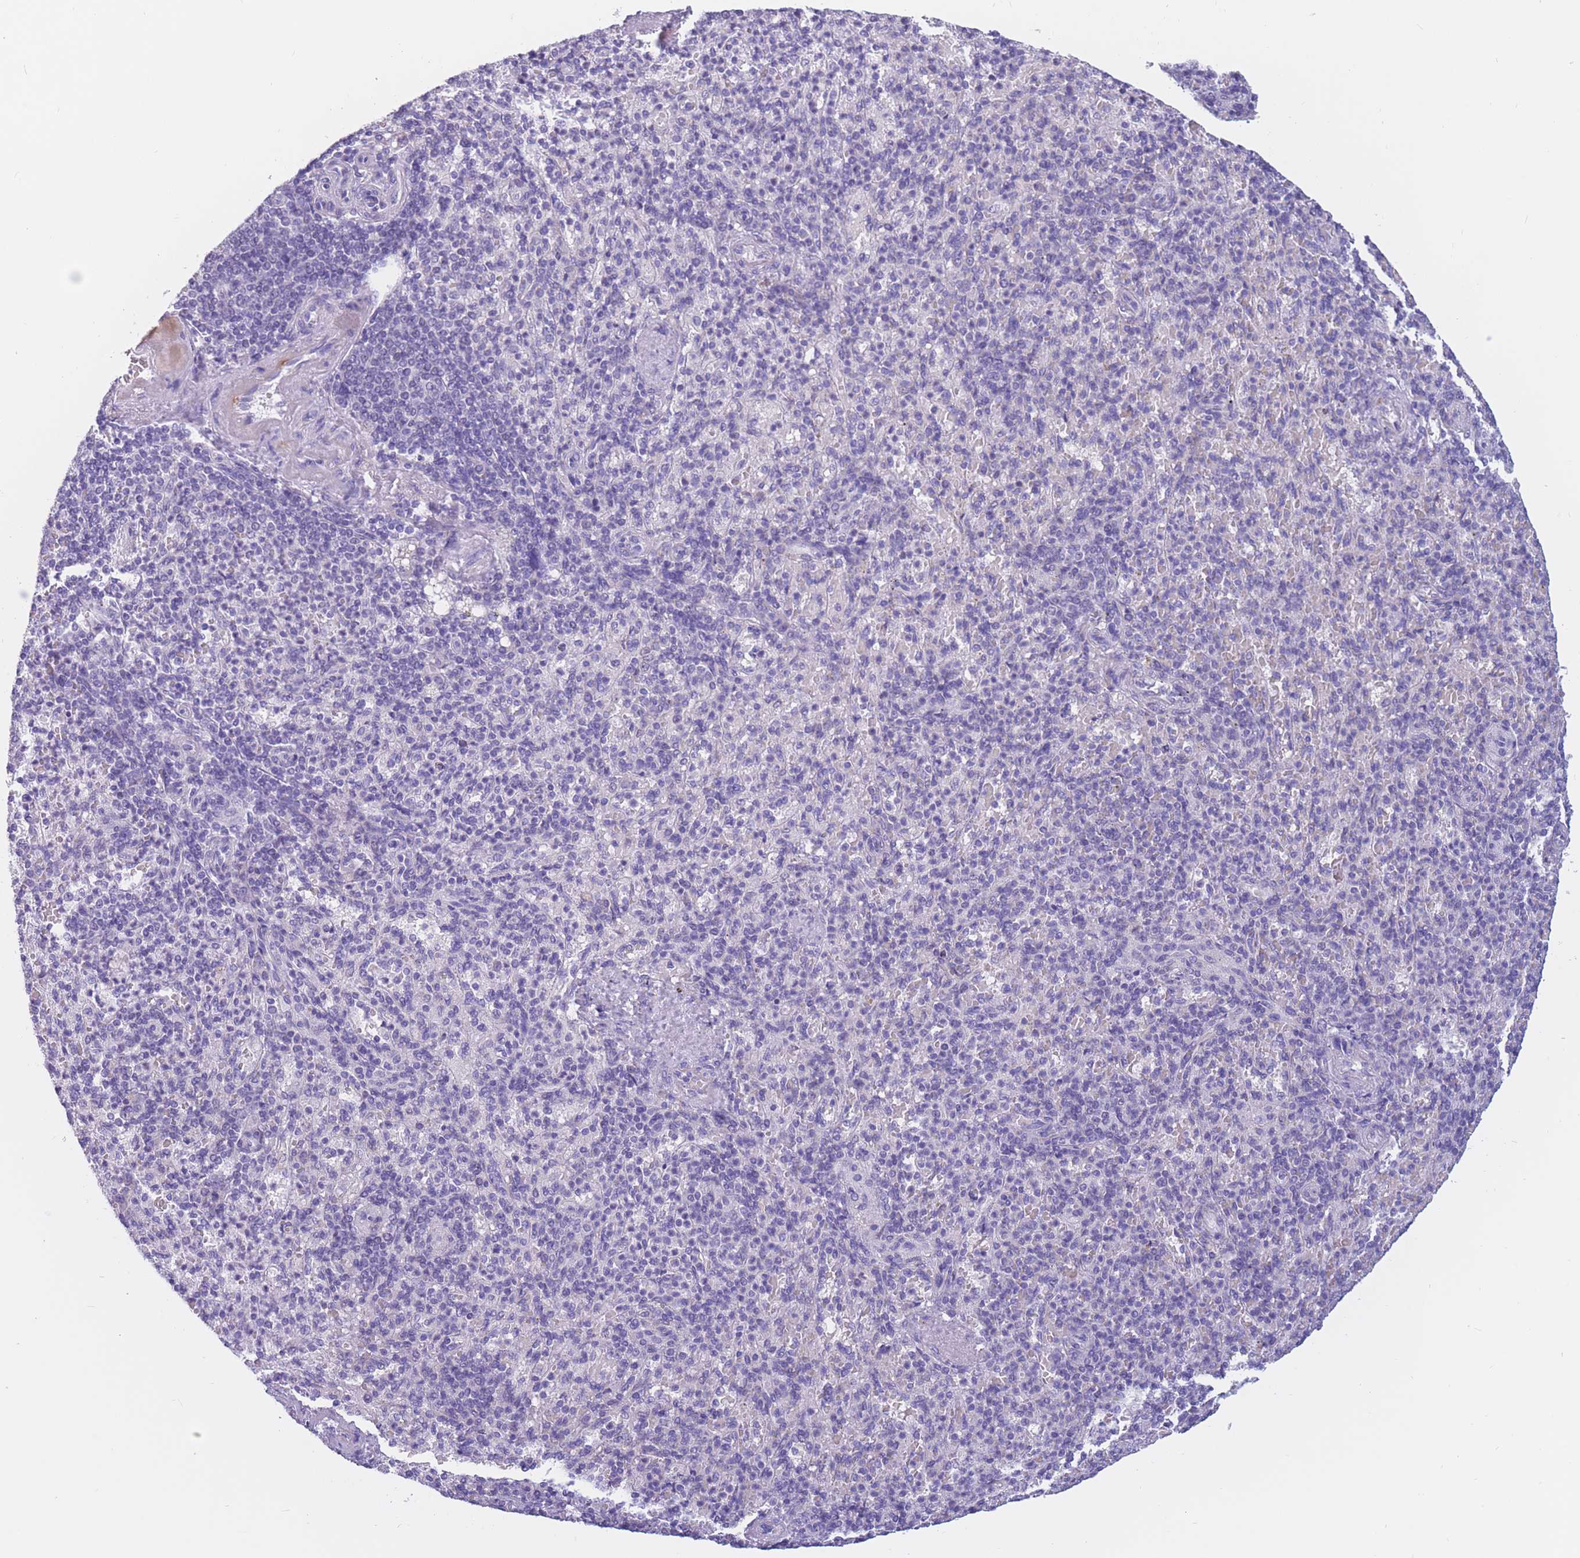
{"staining": {"intensity": "negative", "quantity": "none", "location": "none"}, "tissue": "spleen", "cell_type": "Cells in red pulp", "image_type": "normal", "snomed": [{"axis": "morphology", "description": "Normal tissue, NOS"}, {"axis": "topography", "description": "Spleen"}], "caption": "This is an immunohistochemistry (IHC) micrograph of unremarkable human spleen. There is no expression in cells in red pulp.", "gene": "BOP1", "patient": {"sex": "female", "age": 74}}